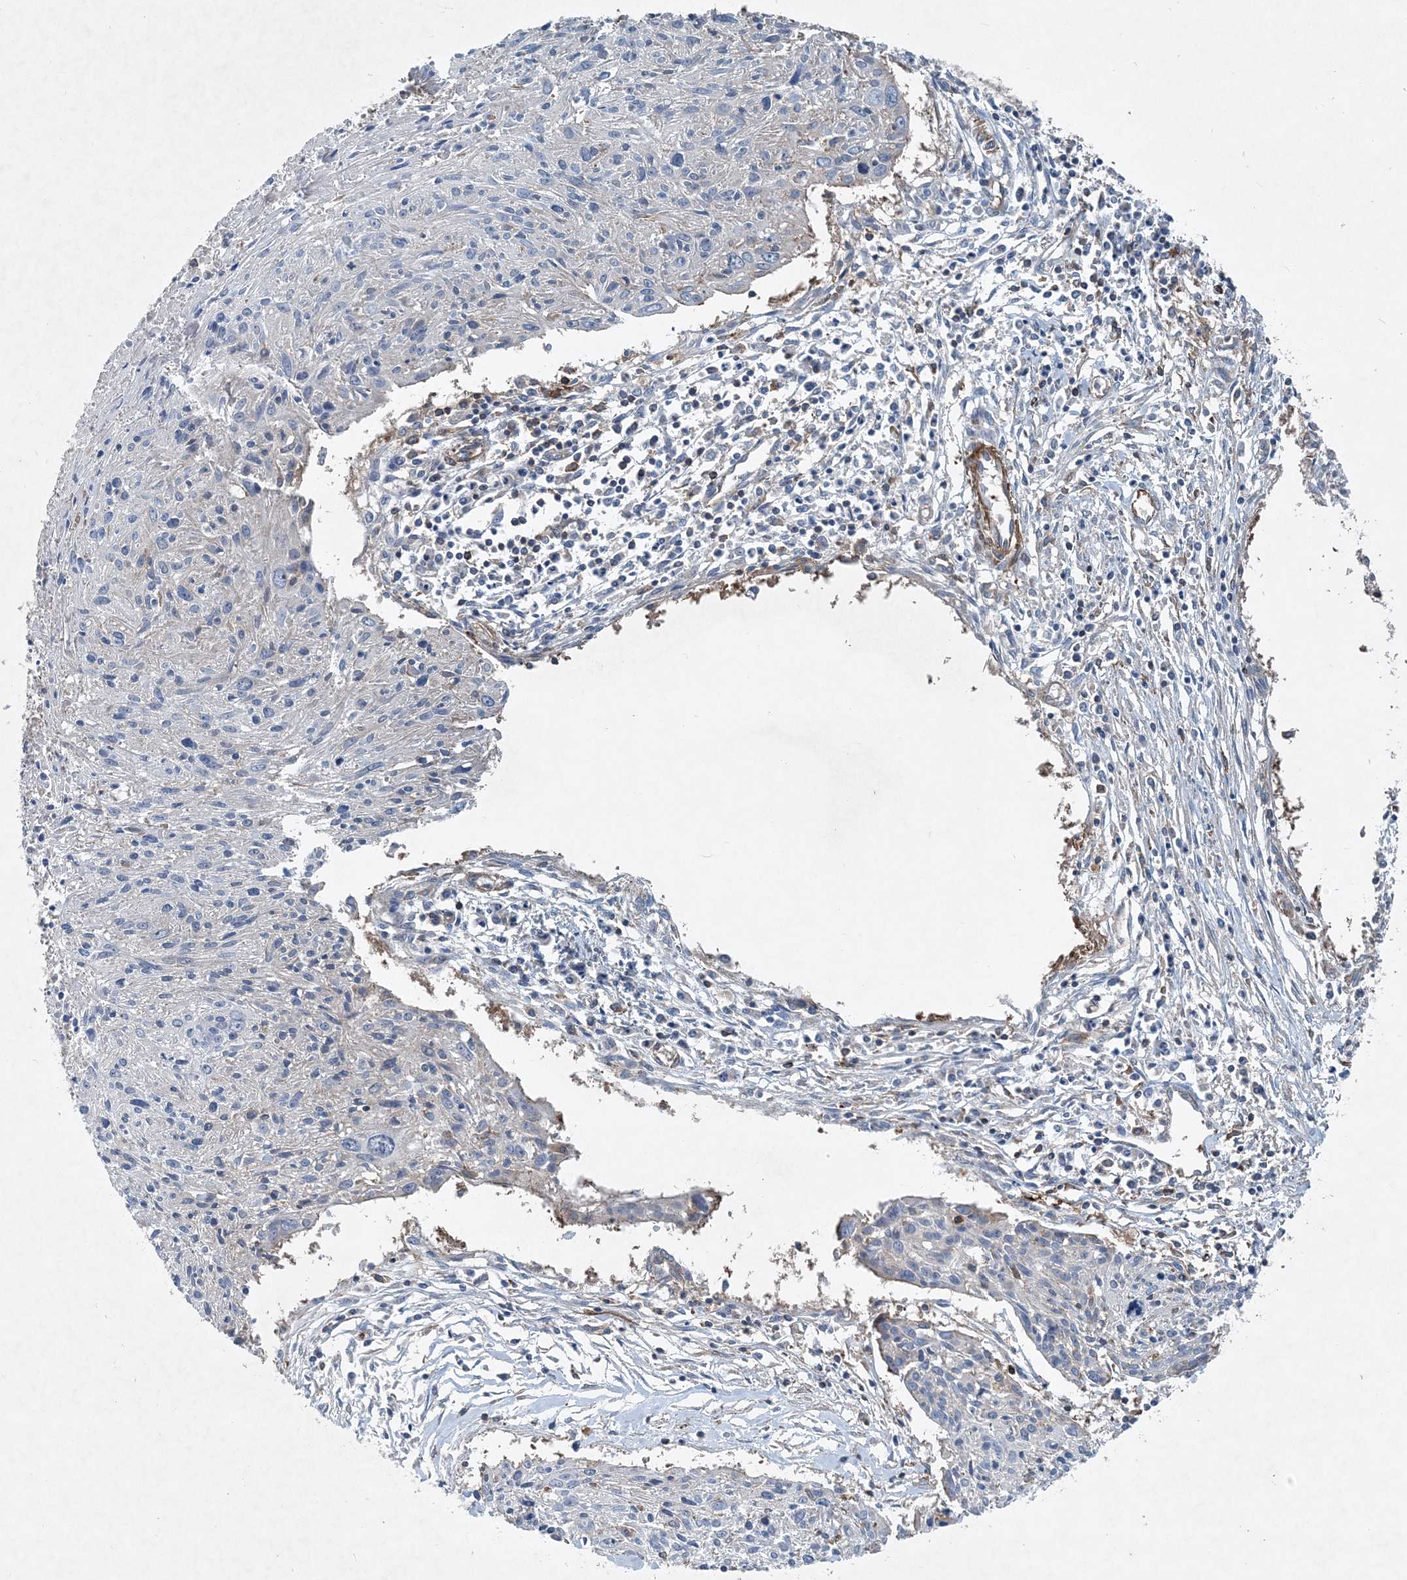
{"staining": {"intensity": "negative", "quantity": "none", "location": "none"}, "tissue": "cervical cancer", "cell_type": "Tumor cells", "image_type": "cancer", "snomed": [{"axis": "morphology", "description": "Squamous cell carcinoma, NOS"}, {"axis": "topography", "description": "Cervix"}], "caption": "Immunohistochemical staining of human cervical cancer demonstrates no significant staining in tumor cells.", "gene": "DGUOK", "patient": {"sex": "female", "age": 51}}